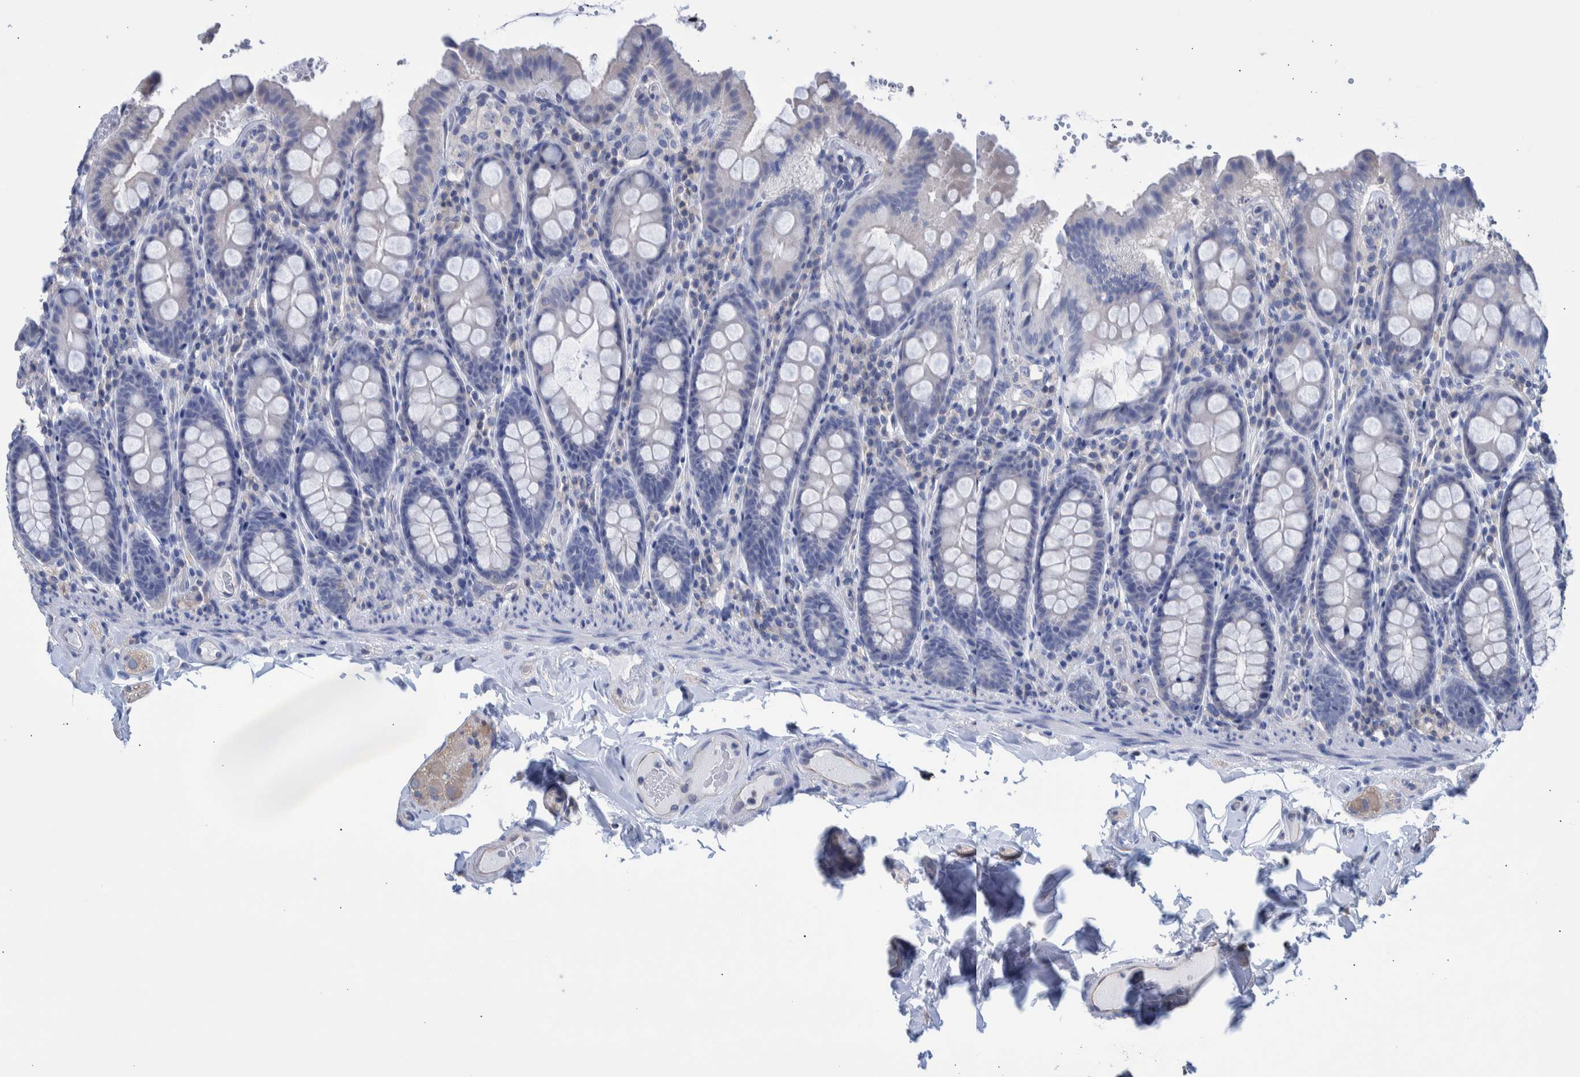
{"staining": {"intensity": "weak", "quantity": ">75%", "location": "cytoplasmic/membranous"}, "tissue": "colon", "cell_type": "Endothelial cells", "image_type": "normal", "snomed": [{"axis": "morphology", "description": "Normal tissue, NOS"}, {"axis": "topography", "description": "Colon"}, {"axis": "topography", "description": "Peripheral nerve tissue"}], "caption": "Weak cytoplasmic/membranous staining is present in approximately >75% of endothelial cells in benign colon.", "gene": "PPP3CC", "patient": {"sex": "female", "age": 61}}